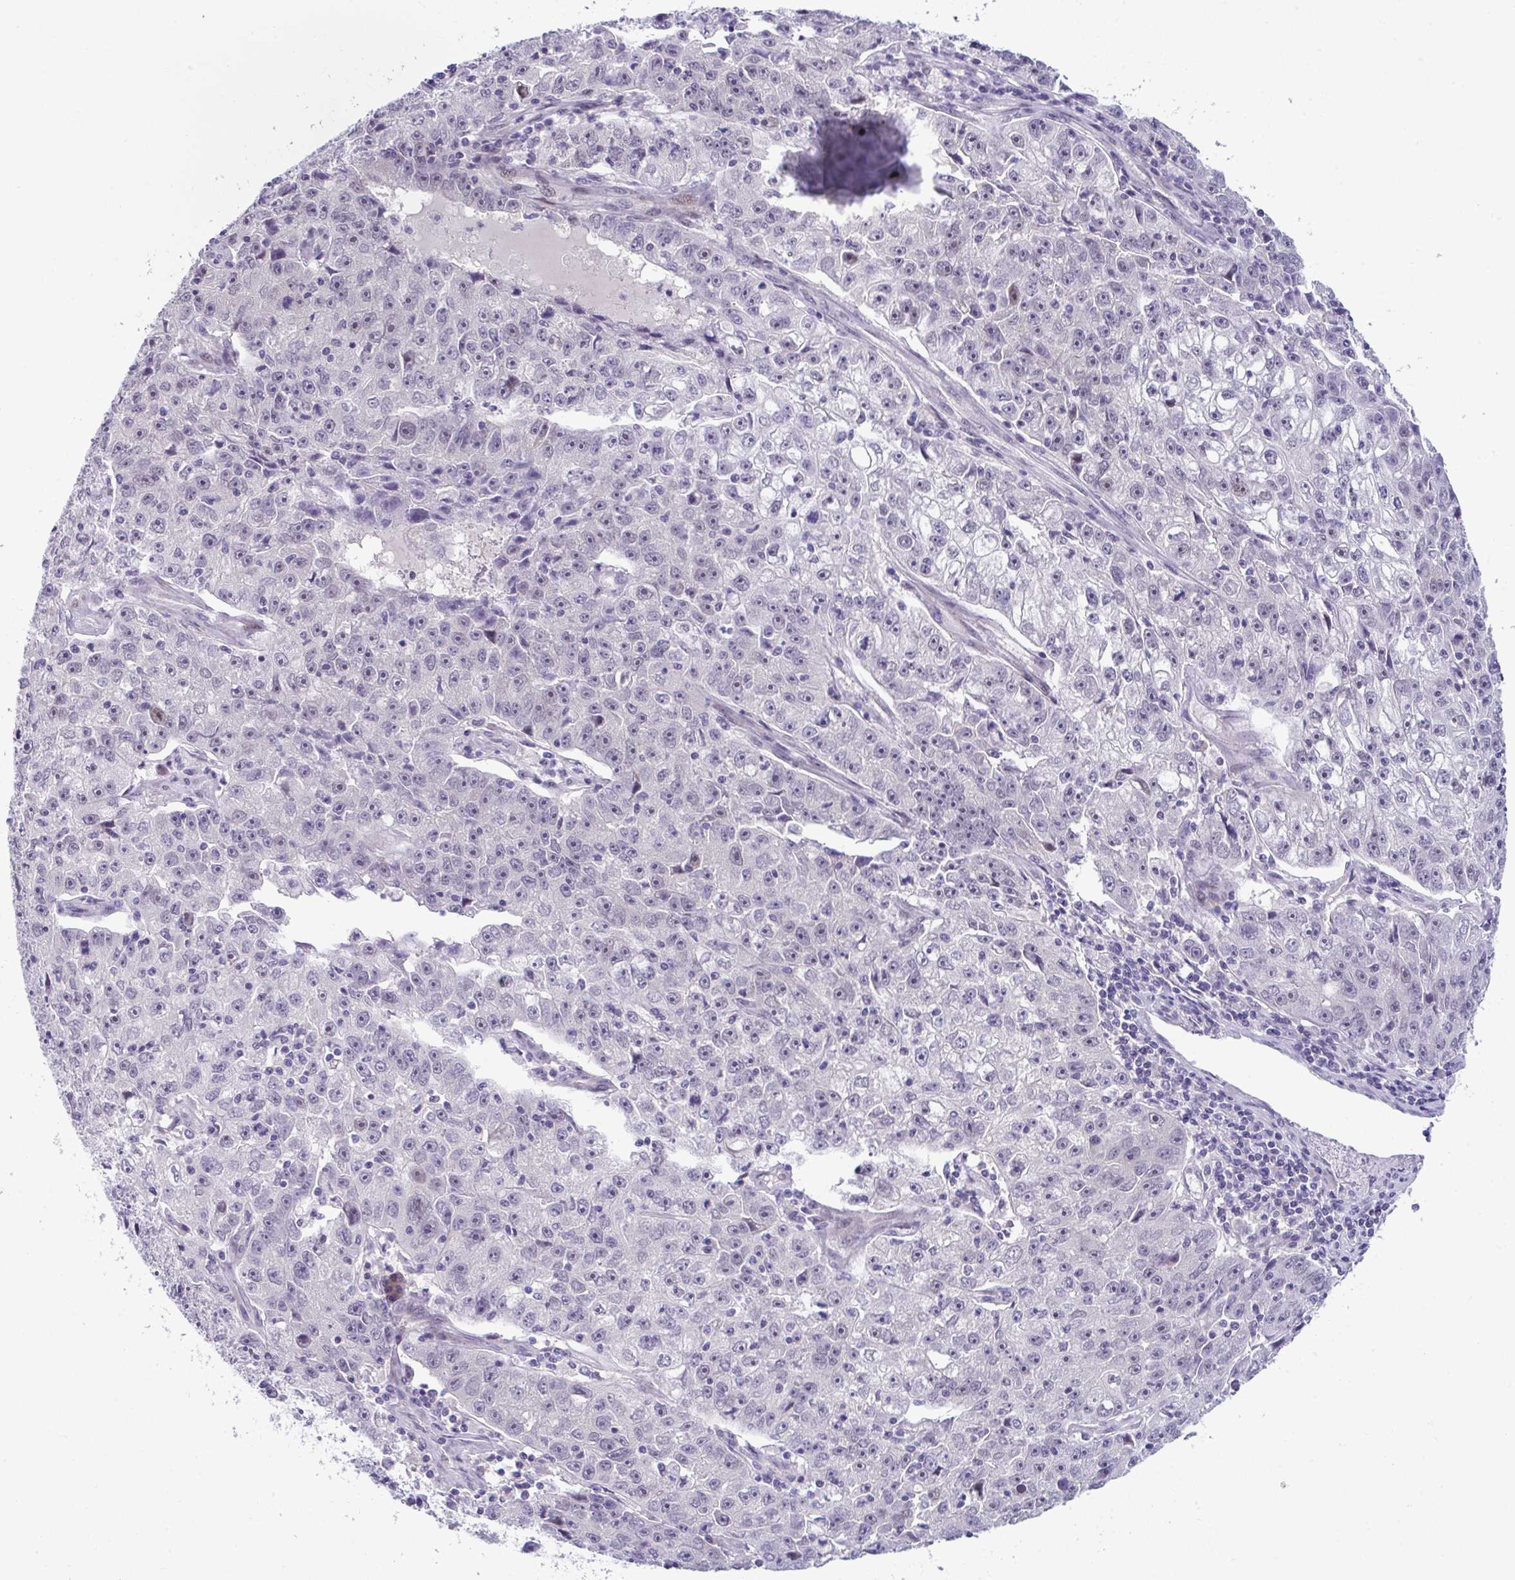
{"staining": {"intensity": "negative", "quantity": "none", "location": "none"}, "tissue": "lung cancer", "cell_type": "Tumor cells", "image_type": "cancer", "snomed": [{"axis": "morphology", "description": "Normal morphology"}, {"axis": "morphology", "description": "Adenocarcinoma, NOS"}, {"axis": "topography", "description": "Lymph node"}, {"axis": "topography", "description": "Lung"}], "caption": "High power microscopy micrograph of an immunohistochemistry (IHC) image of adenocarcinoma (lung), revealing no significant positivity in tumor cells.", "gene": "USP35", "patient": {"sex": "female", "age": 57}}